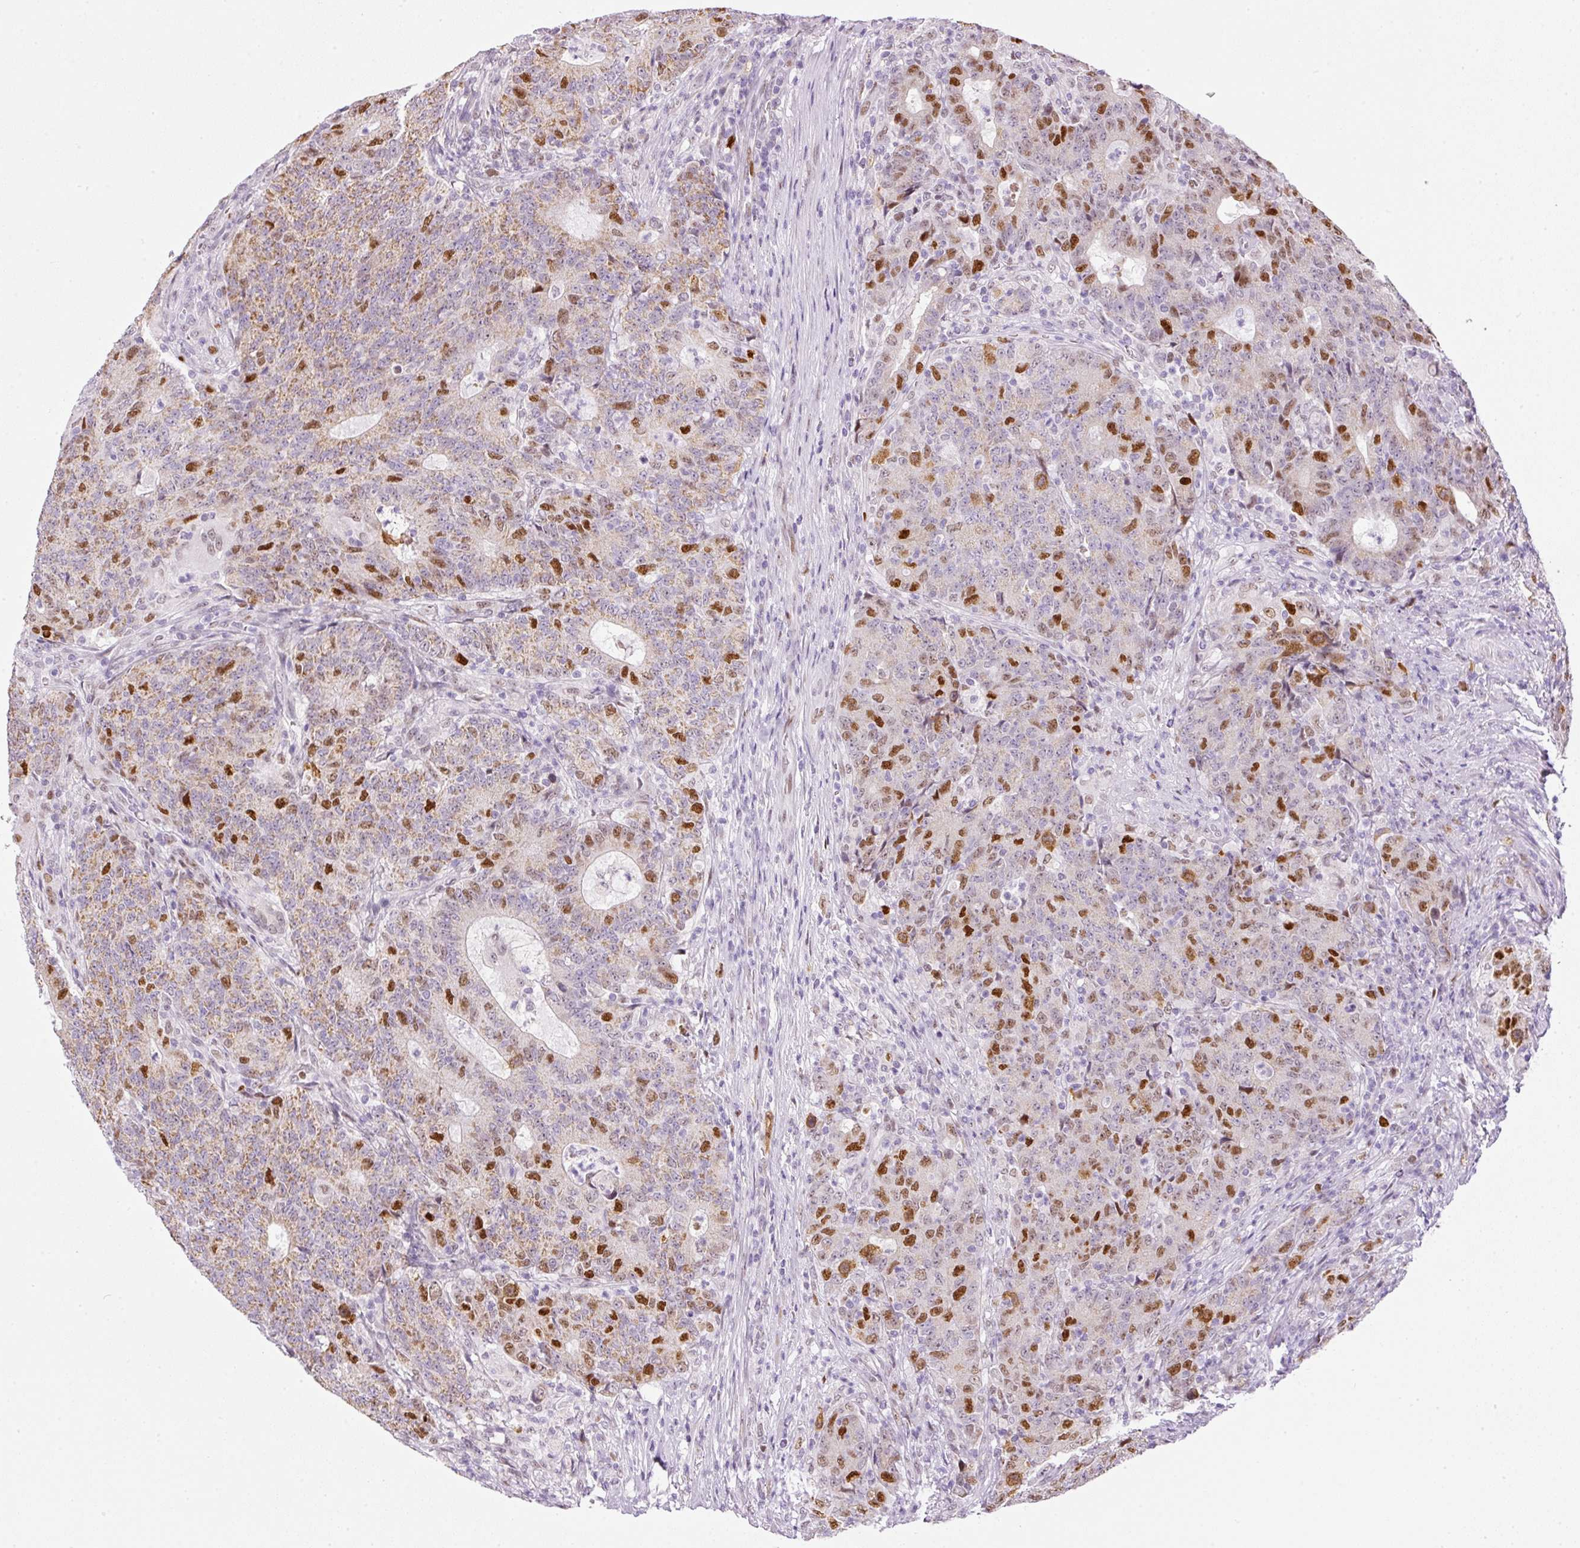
{"staining": {"intensity": "moderate", "quantity": "25%-75%", "location": "cytoplasmic/membranous,nuclear"}, "tissue": "colorectal cancer", "cell_type": "Tumor cells", "image_type": "cancer", "snomed": [{"axis": "morphology", "description": "Adenocarcinoma, NOS"}, {"axis": "topography", "description": "Colon"}], "caption": "Human colorectal cancer (adenocarcinoma) stained for a protein (brown) displays moderate cytoplasmic/membranous and nuclear positive staining in approximately 25%-75% of tumor cells.", "gene": "KPNA2", "patient": {"sex": "female", "age": 75}}